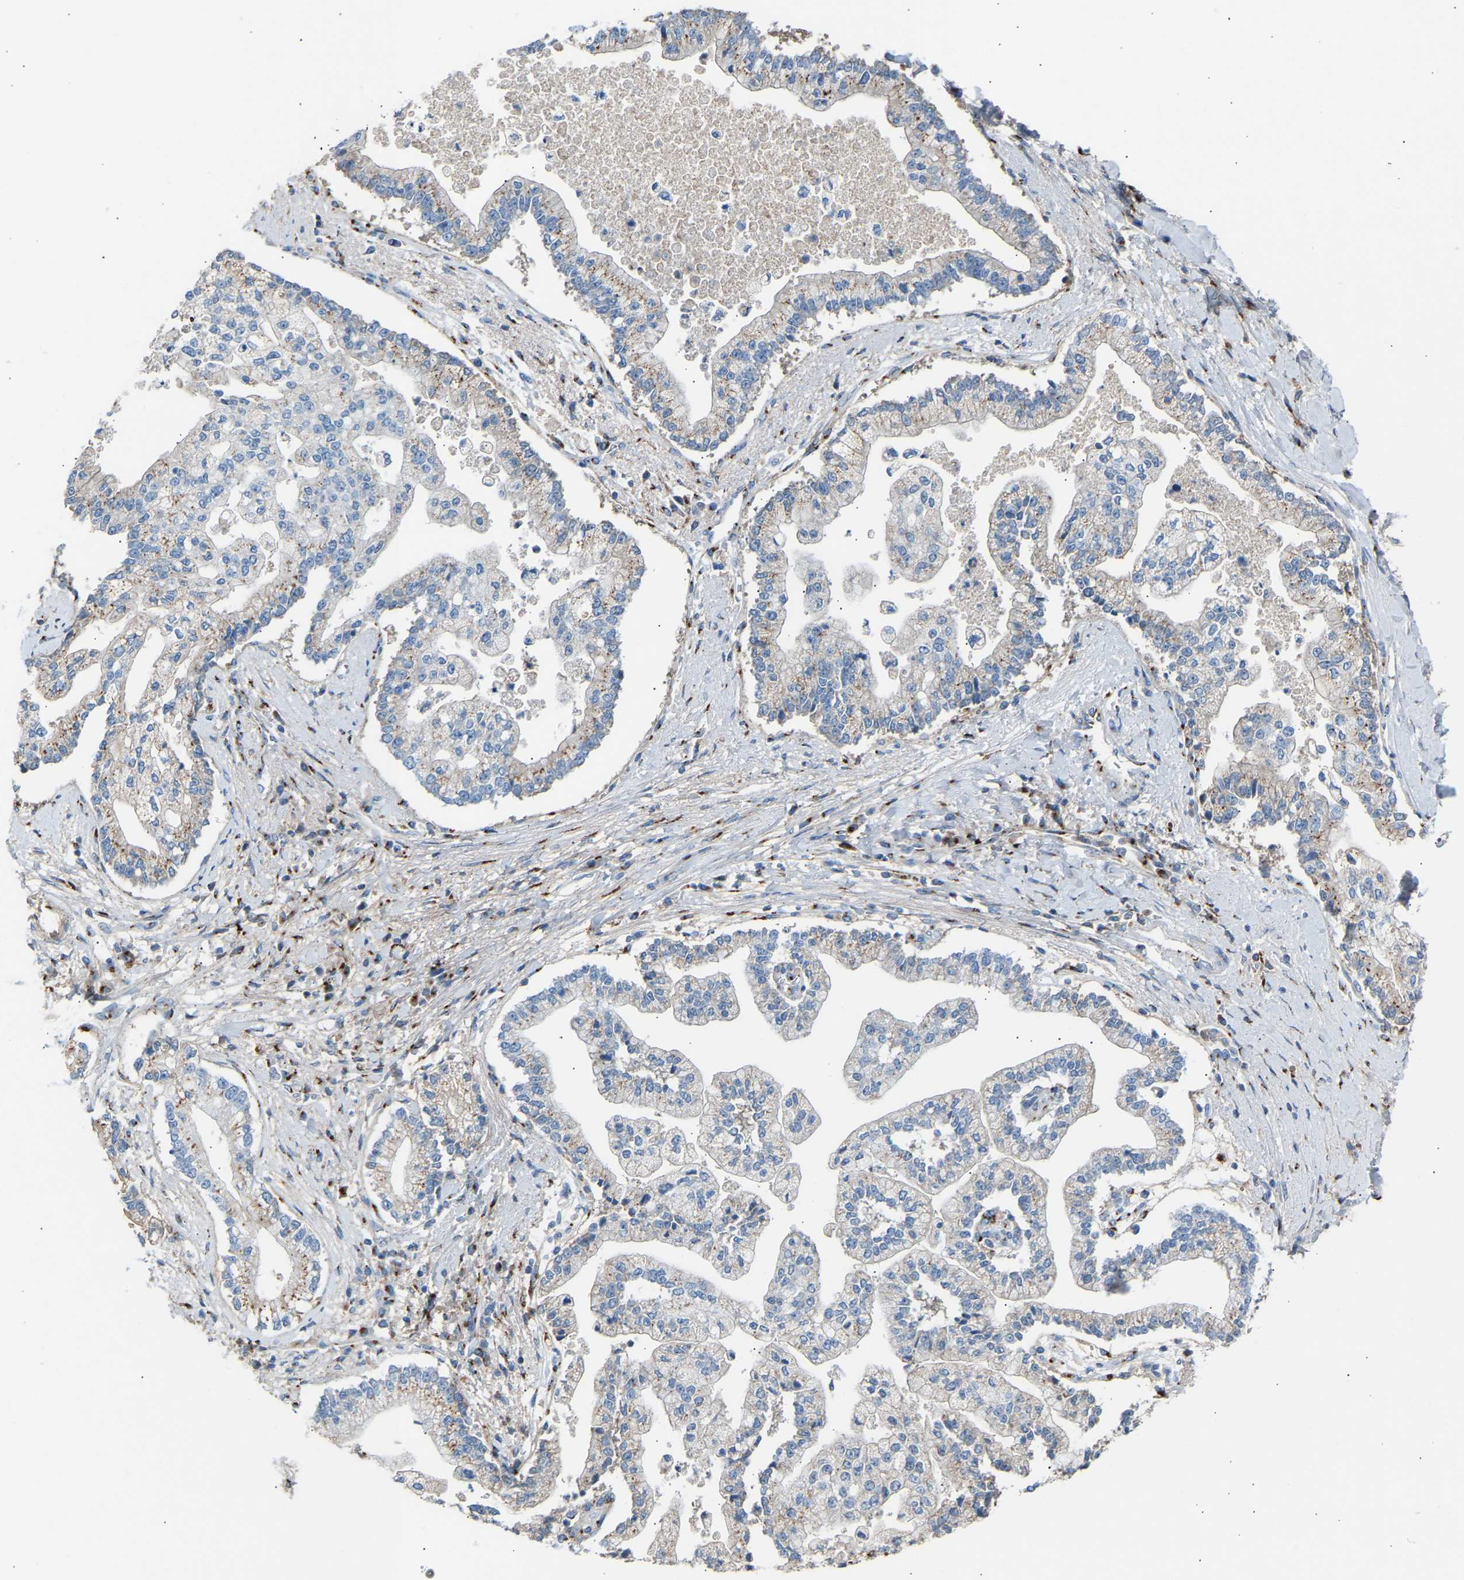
{"staining": {"intensity": "weak", "quantity": "25%-75%", "location": "cytoplasmic/membranous"}, "tissue": "liver cancer", "cell_type": "Tumor cells", "image_type": "cancer", "snomed": [{"axis": "morphology", "description": "Cholangiocarcinoma"}, {"axis": "topography", "description": "Liver"}], "caption": "Liver cancer stained with immunohistochemistry shows weak cytoplasmic/membranous expression in approximately 25%-75% of tumor cells.", "gene": "CYREN", "patient": {"sex": "male", "age": 50}}